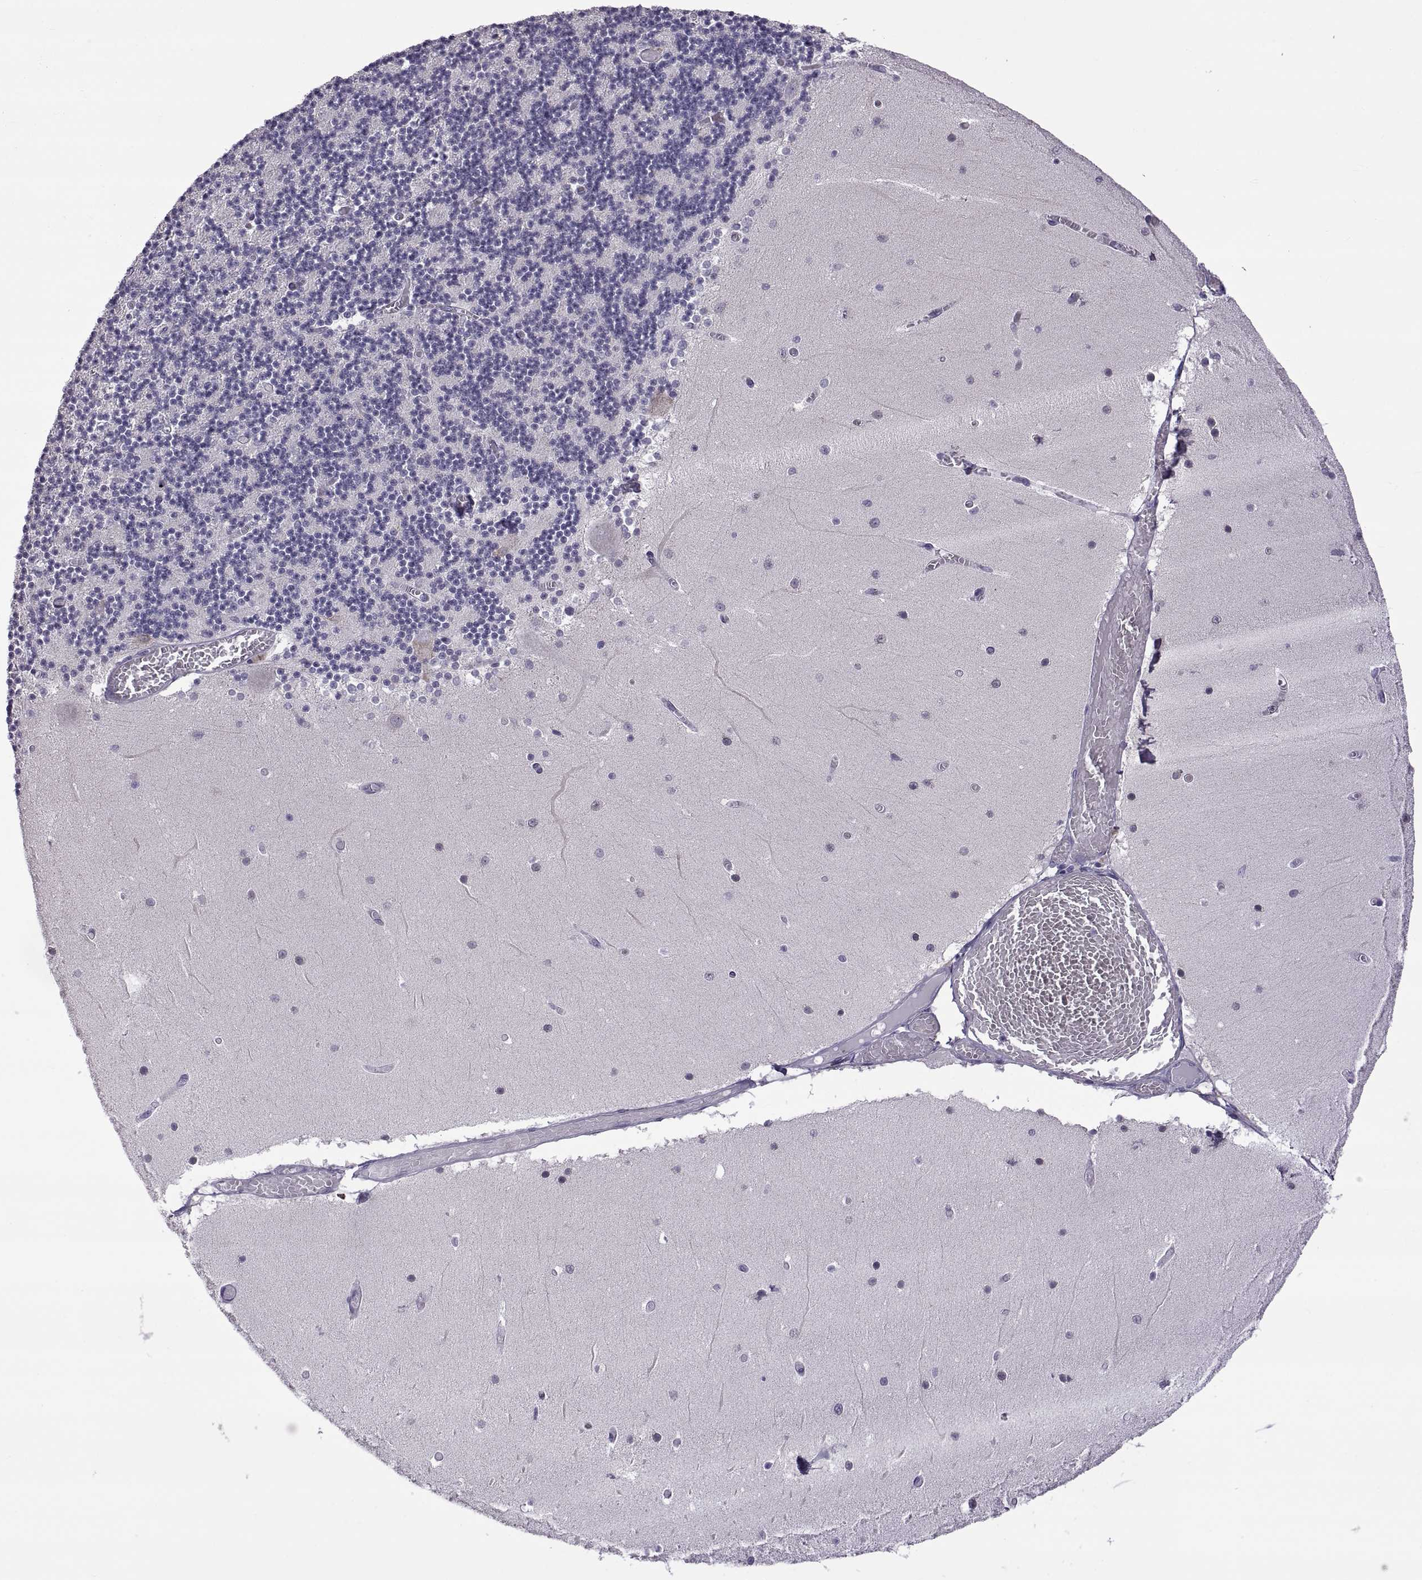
{"staining": {"intensity": "negative", "quantity": "none", "location": "none"}, "tissue": "cerebellum", "cell_type": "Cells in granular layer", "image_type": "normal", "snomed": [{"axis": "morphology", "description": "Normal tissue, NOS"}, {"axis": "topography", "description": "Cerebellum"}], "caption": "IHC of benign cerebellum demonstrates no positivity in cells in granular layer.", "gene": "RDM1", "patient": {"sex": "female", "age": 28}}